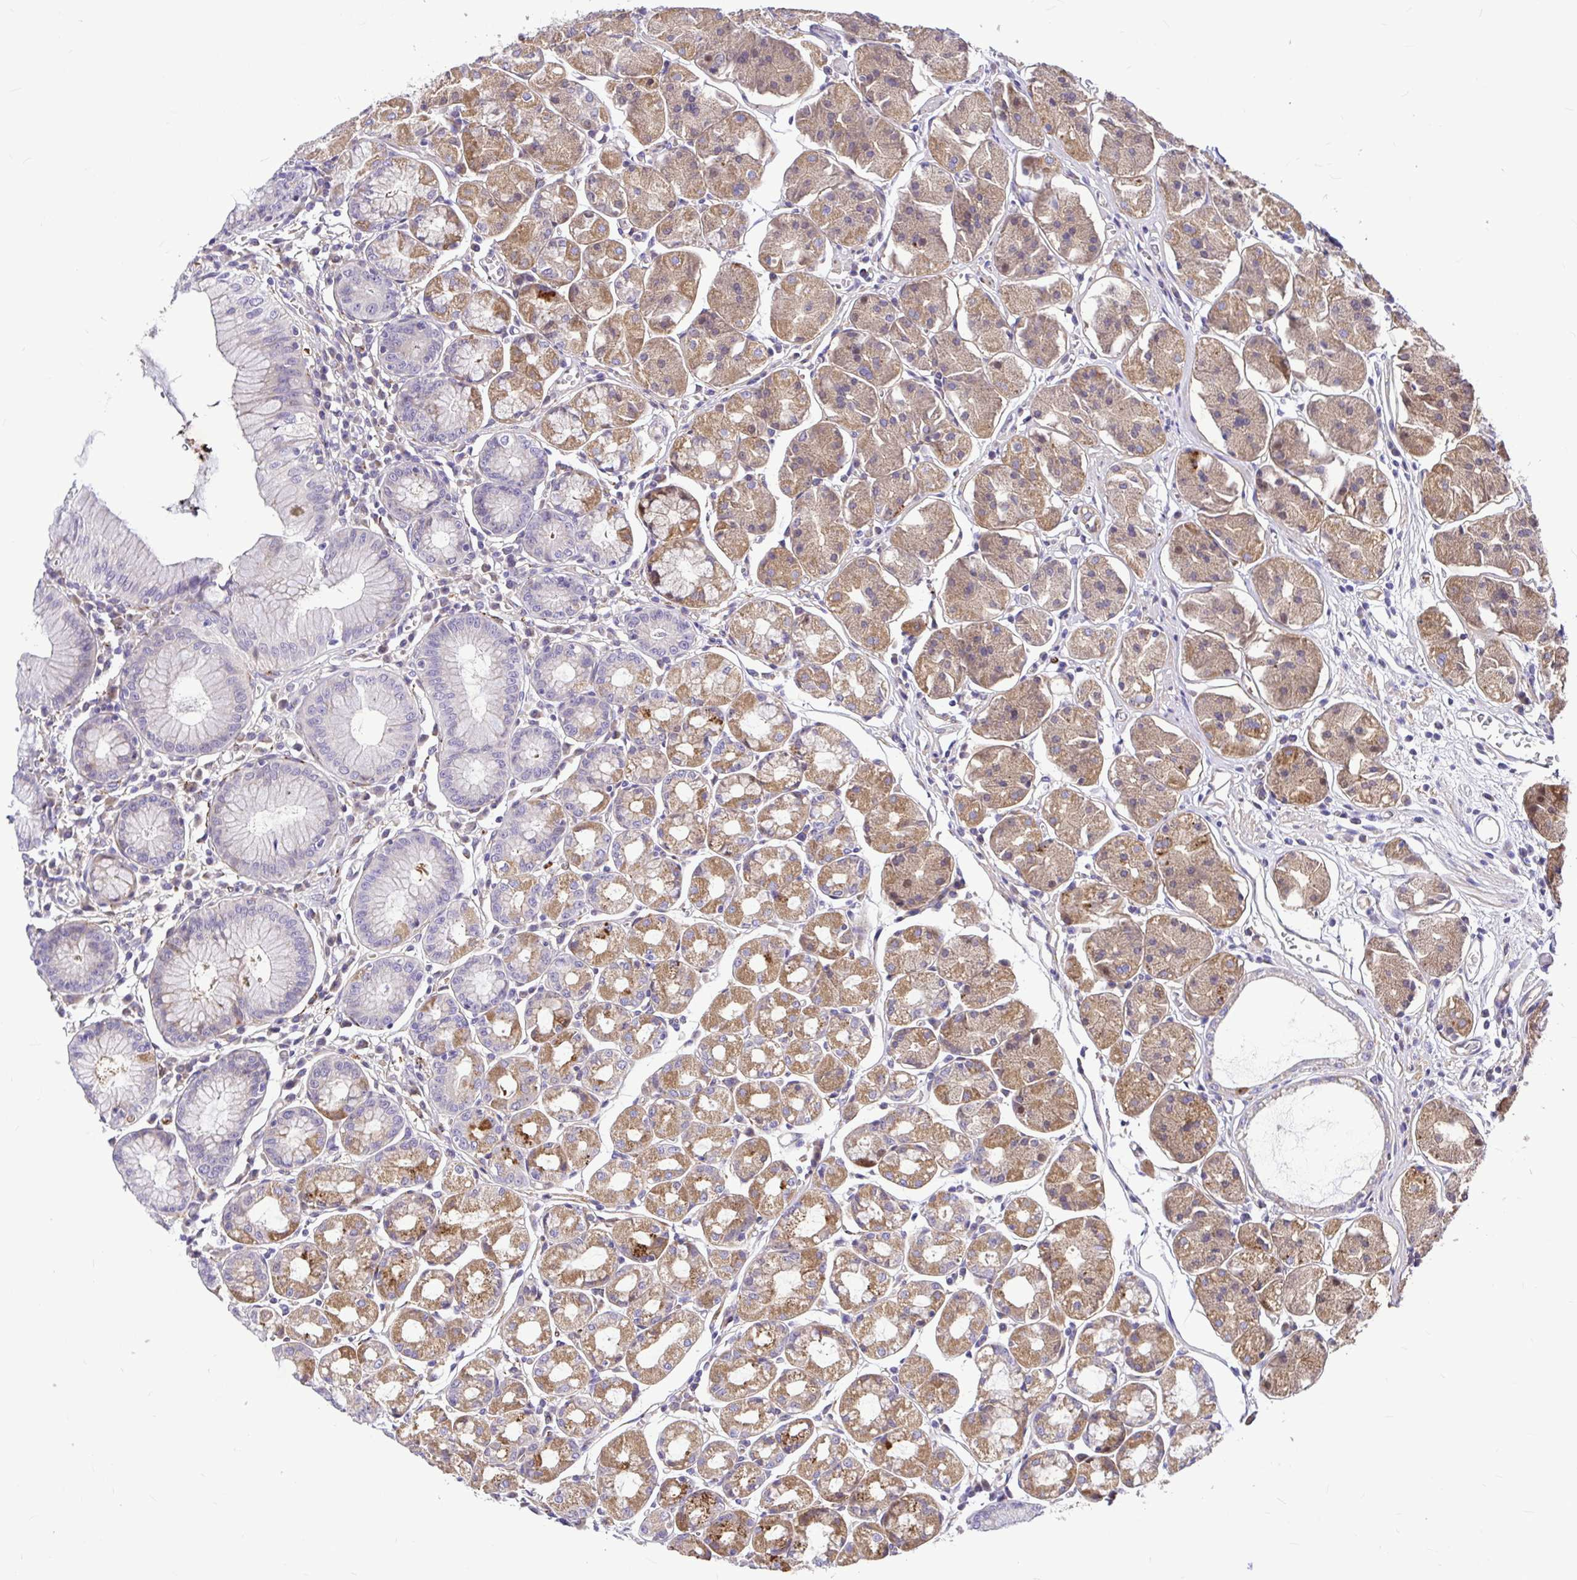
{"staining": {"intensity": "moderate", "quantity": "25%-75%", "location": "cytoplasmic/membranous"}, "tissue": "stomach", "cell_type": "Glandular cells", "image_type": "normal", "snomed": [{"axis": "morphology", "description": "Normal tissue, NOS"}, {"axis": "topography", "description": "Stomach"}], "caption": "Immunohistochemical staining of normal human stomach exhibits moderate cytoplasmic/membranous protein staining in about 25%-75% of glandular cells. (DAB (3,3'-diaminobenzidine) IHC, brown staining for protein, blue staining for nuclei).", "gene": "GABBR2", "patient": {"sex": "male", "age": 55}}